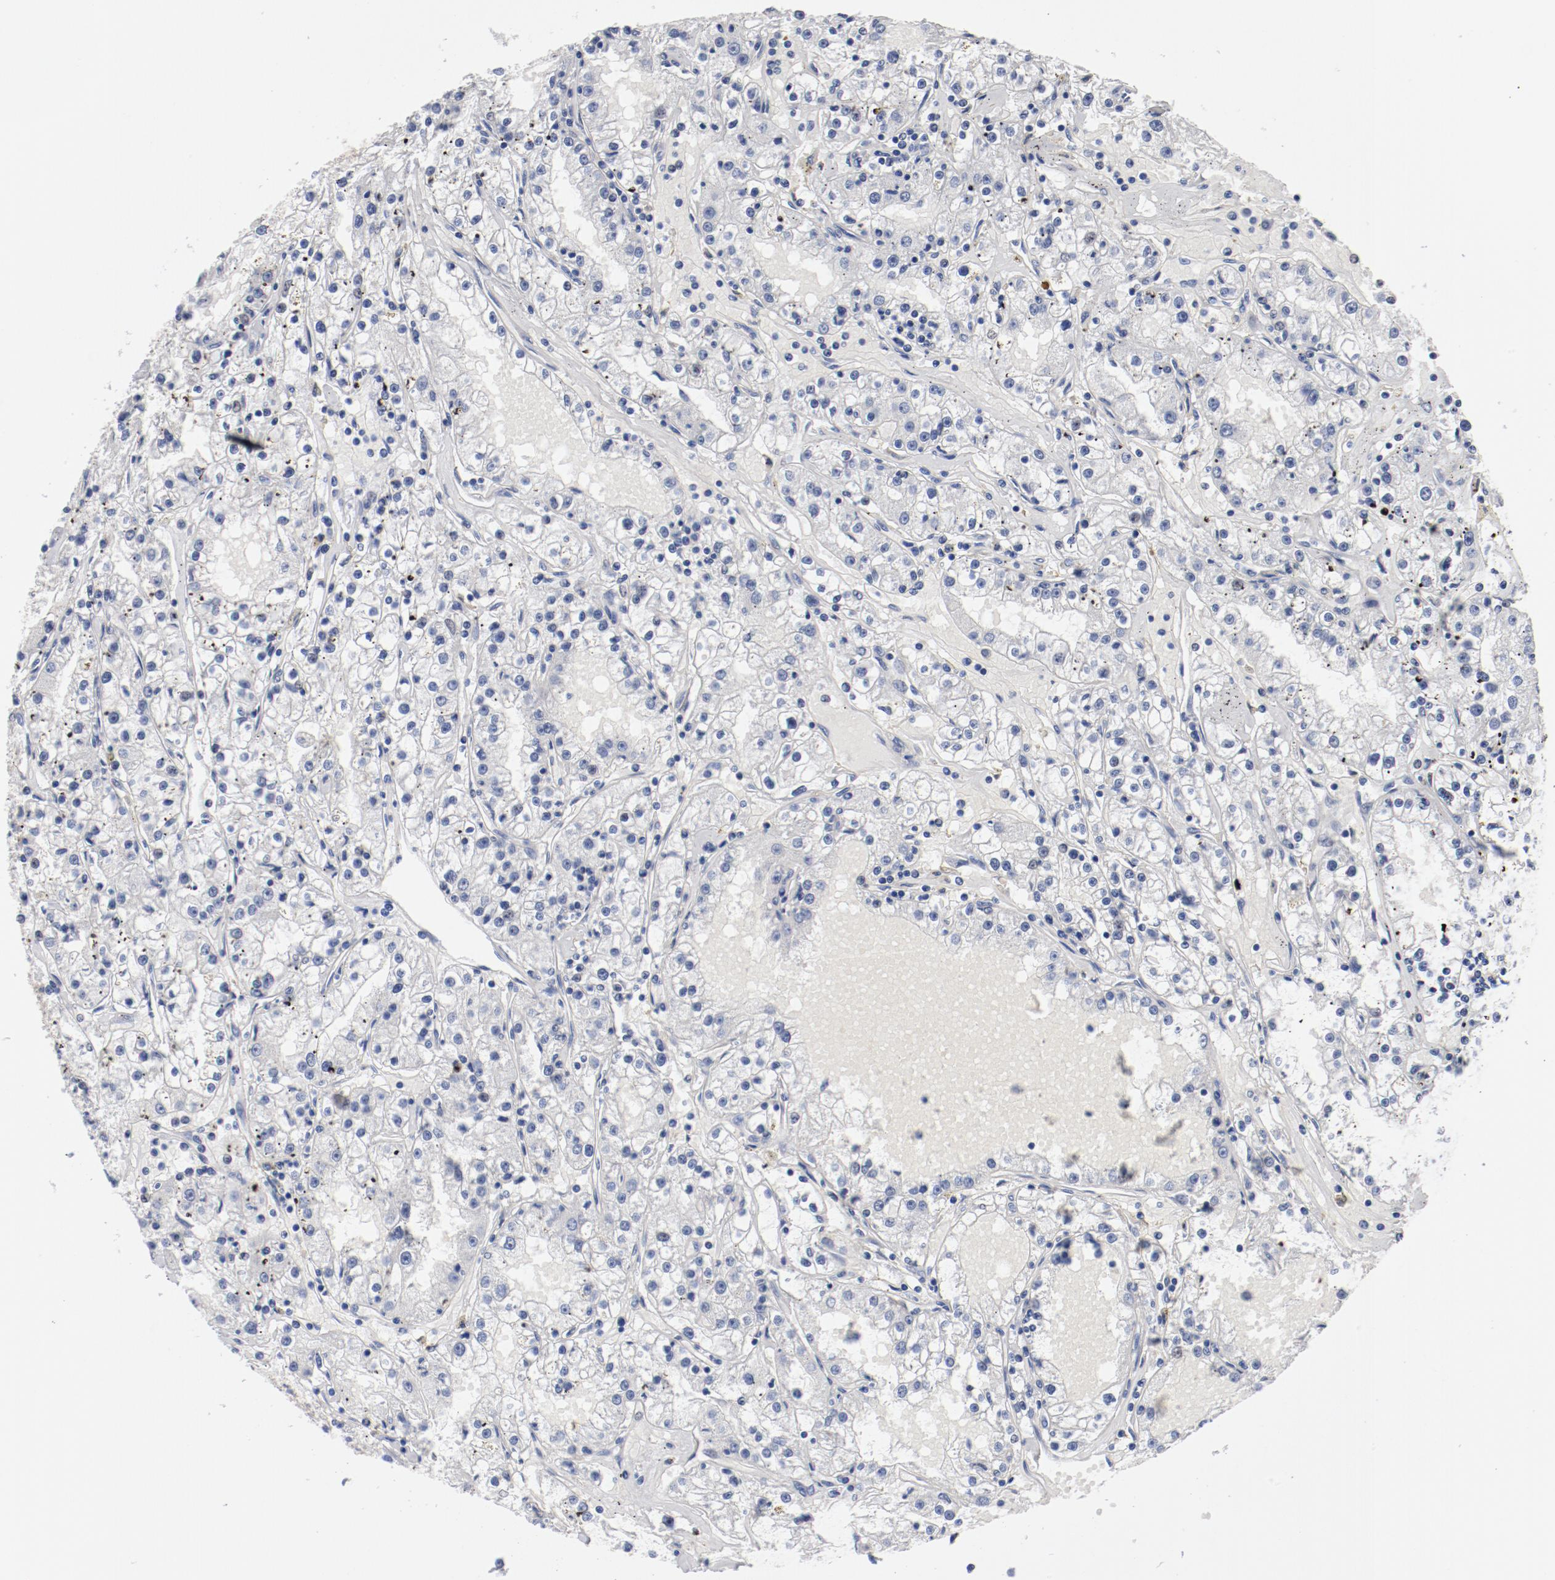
{"staining": {"intensity": "negative", "quantity": "none", "location": "none"}, "tissue": "renal cancer", "cell_type": "Tumor cells", "image_type": "cancer", "snomed": [{"axis": "morphology", "description": "Adenocarcinoma, NOS"}, {"axis": "topography", "description": "Kidney"}], "caption": "The histopathology image demonstrates no staining of tumor cells in renal cancer.", "gene": "GPR143", "patient": {"sex": "male", "age": 56}}